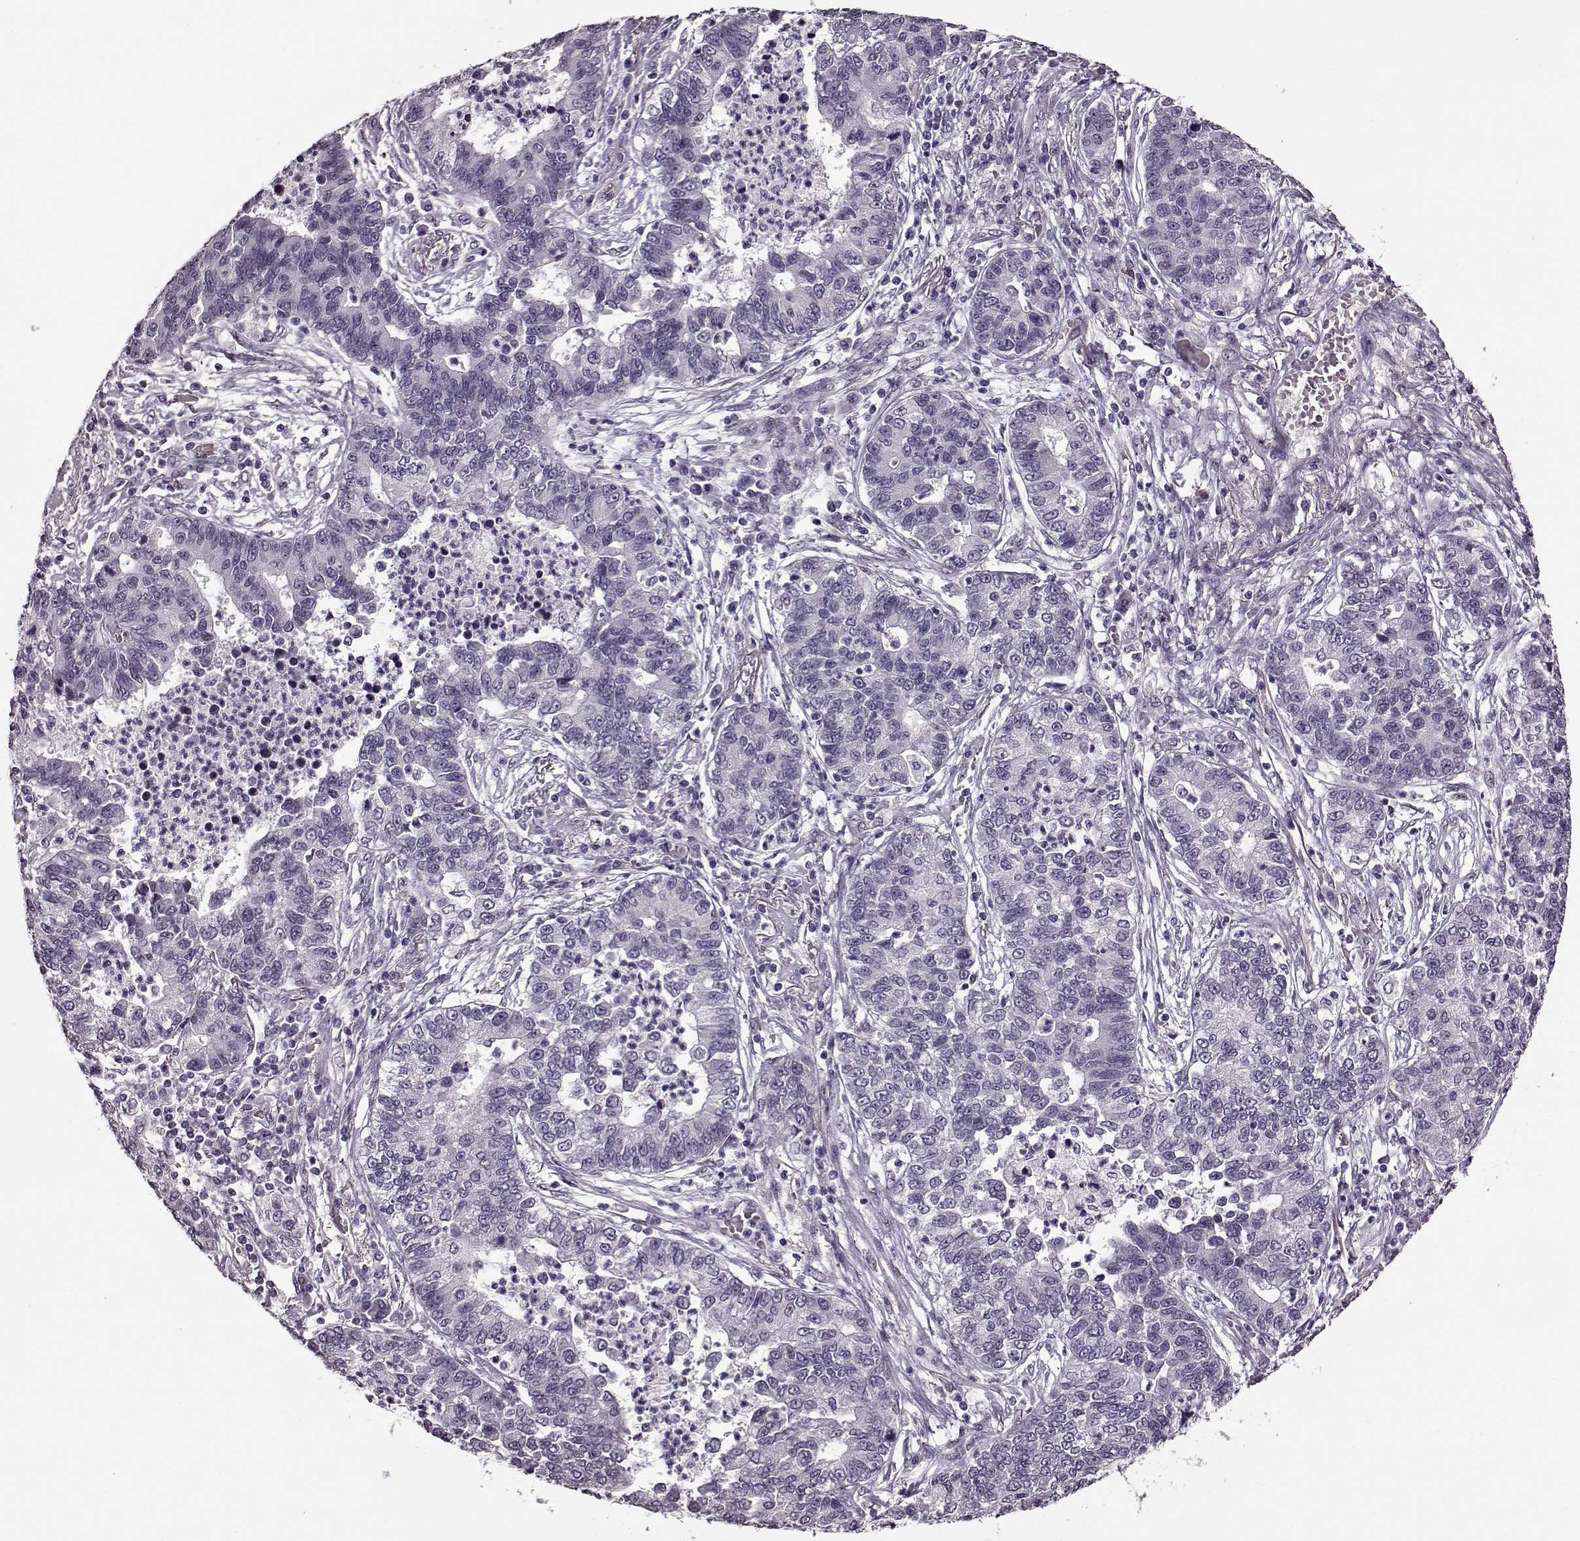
{"staining": {"intensity": "negative", "quantity": "none", "location": "none"}, "tissue": "lung cancer", "cell_type": "Tumor cells", "image_type": "cancer", "snomed": [{"axis": "morphology", "description": "Adenocarcinoma, NOS"}, {"axis": "topography", "description": "Lung"}], "caption": "IHC image of neoplastic tissue: adenocarcinoma (lung) stained with DAB shows no significant protein positivity in tumor cells. The staining was performed using DAB (3,3'-diaminobenzidine) to visualize the protein expression in brown, while the nuclei were stained in blue with hematoxylin (Magnification: 20x).", "gene": "STX1B", "patient": {"sex": "female", "age": 57}}